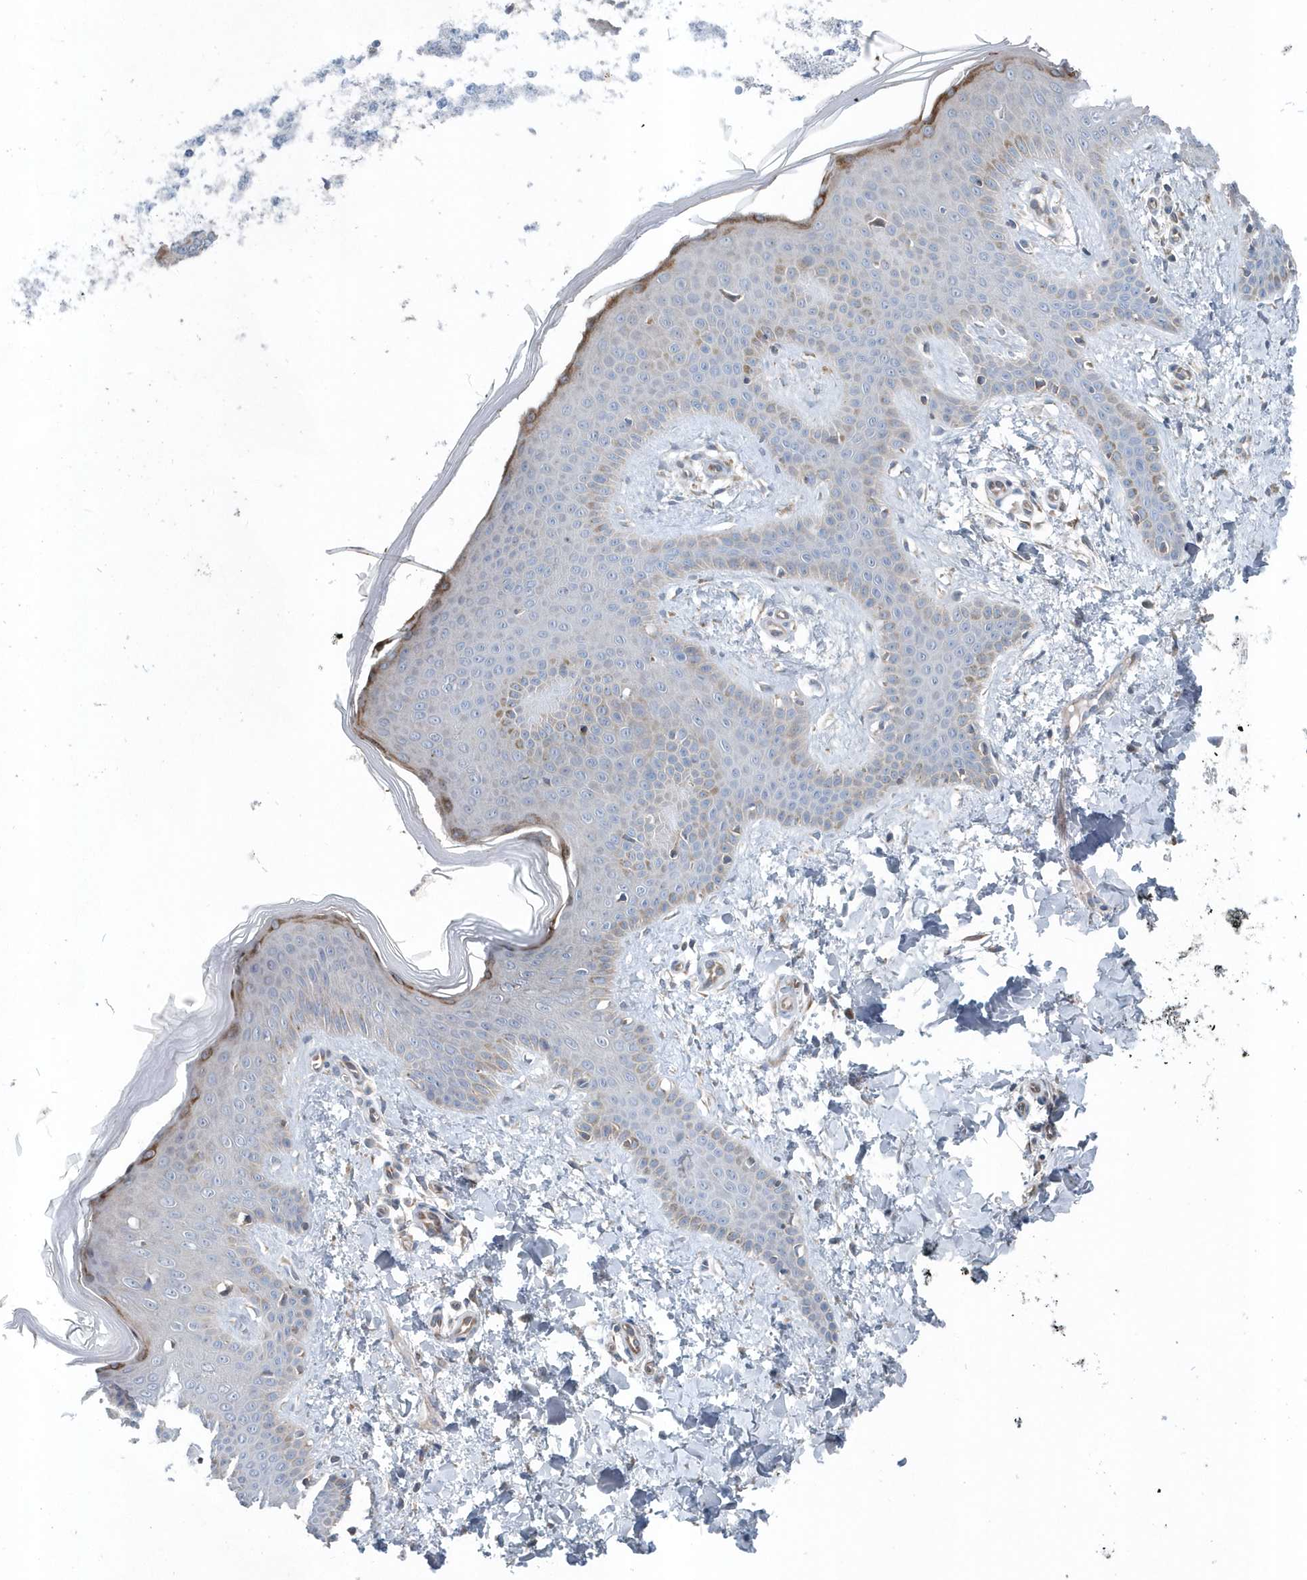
{"staining": {"intensity": "weak", "quantity": ">75%", "location": "cytoplasmic/membranous"}, "tissue": "skin", "cell_type": "Fibroblasts", "image_type": "normal", "snomed": [{"axis": "morphology", "description": "Normal tissue, NOS"}, {"axis": "topography", "description": "Skin"}], "caption": "The micrograph exhibits immunohistochemical staining of unremarkable skin. There is weak cytoplasmic/membranous expression is appreciated in about >75% of fibroblasts. Nuclei are stained in blue.", "gene": "MCC", "patient": {"sex": "male", "age": 36}}